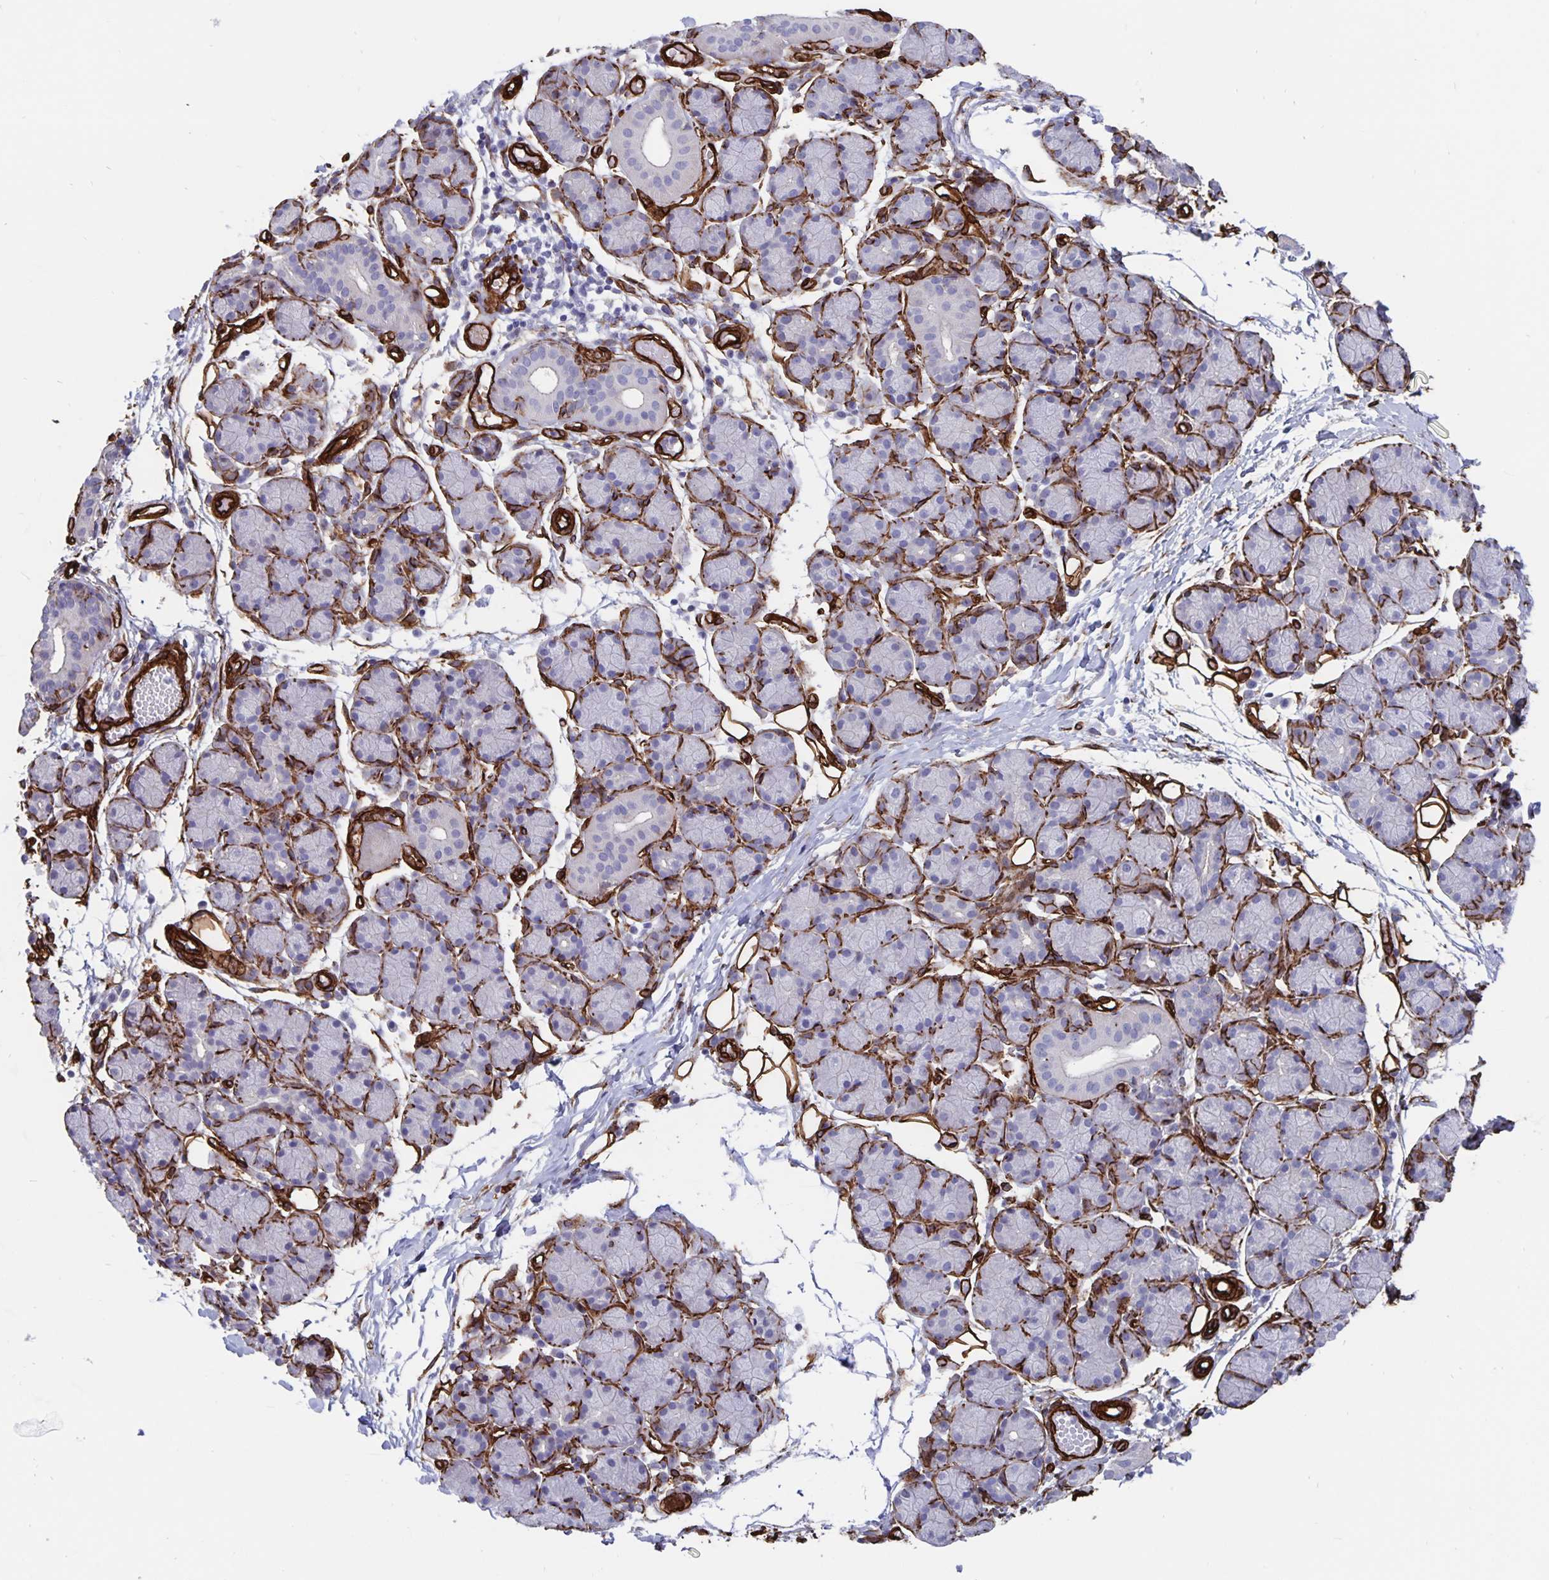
{"staining": {"intensity": "negative", "quantity": "none", "location": "none"}, "tissue": "salivary gland", "cell_type": "Glandular cells", "image_type": "normal", "snomed": [{"axis": "morphology", "description": "Normal tissue, NOS"}, {"axis": "morphology", "description": "Inflammation, NOS"}, {"axis": "topography", "description": "Lymph node"}, {"axis": "topography", "description": "Salivary gland"}], "caption": "Immunohistochemistry (IHC) image of unremarkable human salivary gland stained for a protein (brown), which exhibits no positivity in glandular cells.", "gene": "DCHS2", "patient": {"sex": "male", "age": 3}}